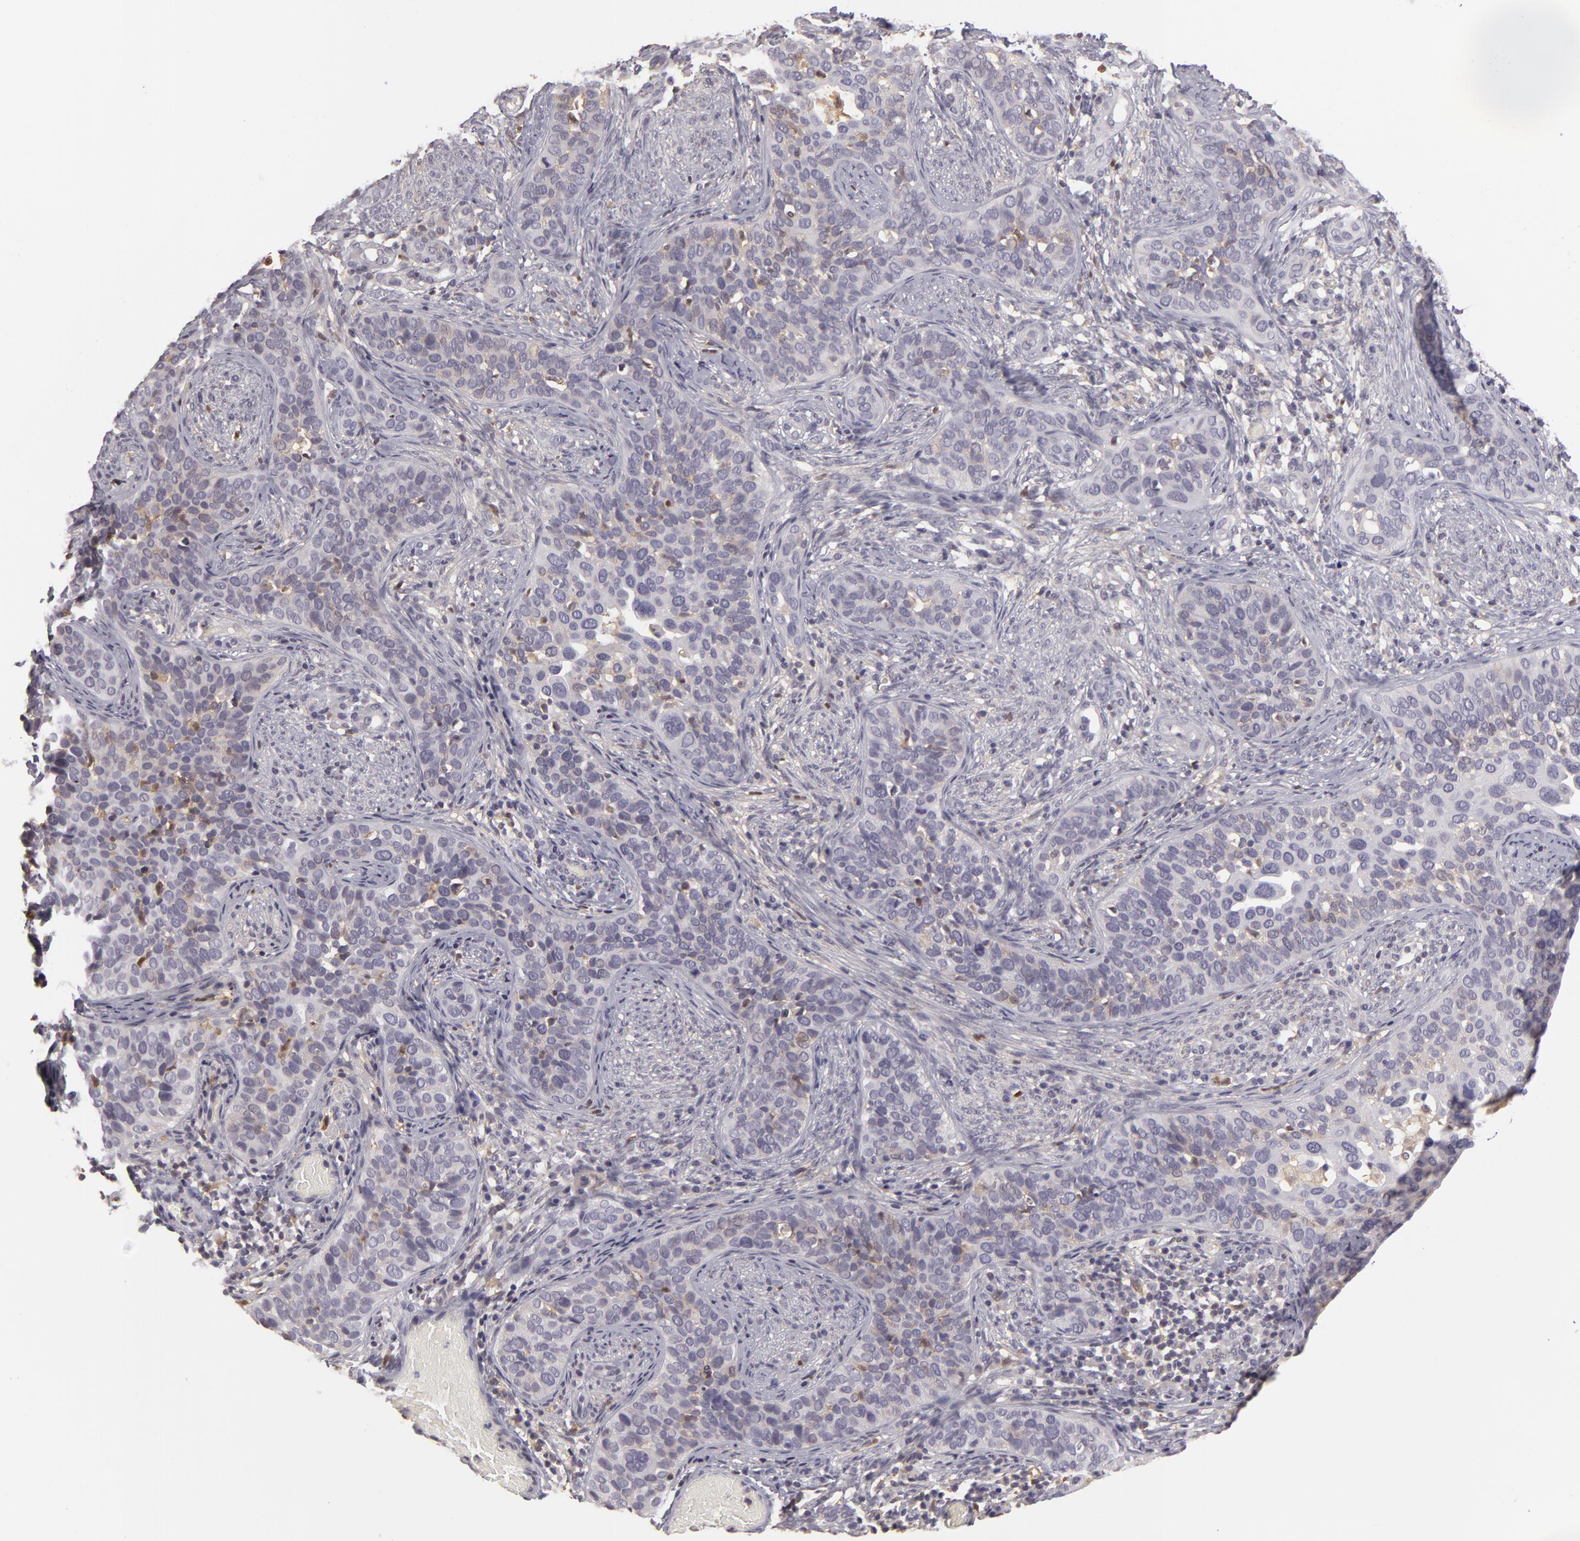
{"staining": {"intensity": "negative", "quantity": "none", "location": "none"}, "tissue": "cervical cancer", "cell_type": "Tumor cells", "image_type": "cancer", "snomed": [{"axis": "morphology", "description": "Squamous cell carcinoma, NOS"}, {"axis": "topography", "description": "Cervix"}], "caption": "IHC photomicrograph of human cervical cancer (squamous cell carcinoma) stained for a protein (brown), which demonstrates no positivity in tumor cells.", "gene": "GNPDA1", "patient": {"sex": "female", "age": 31}}